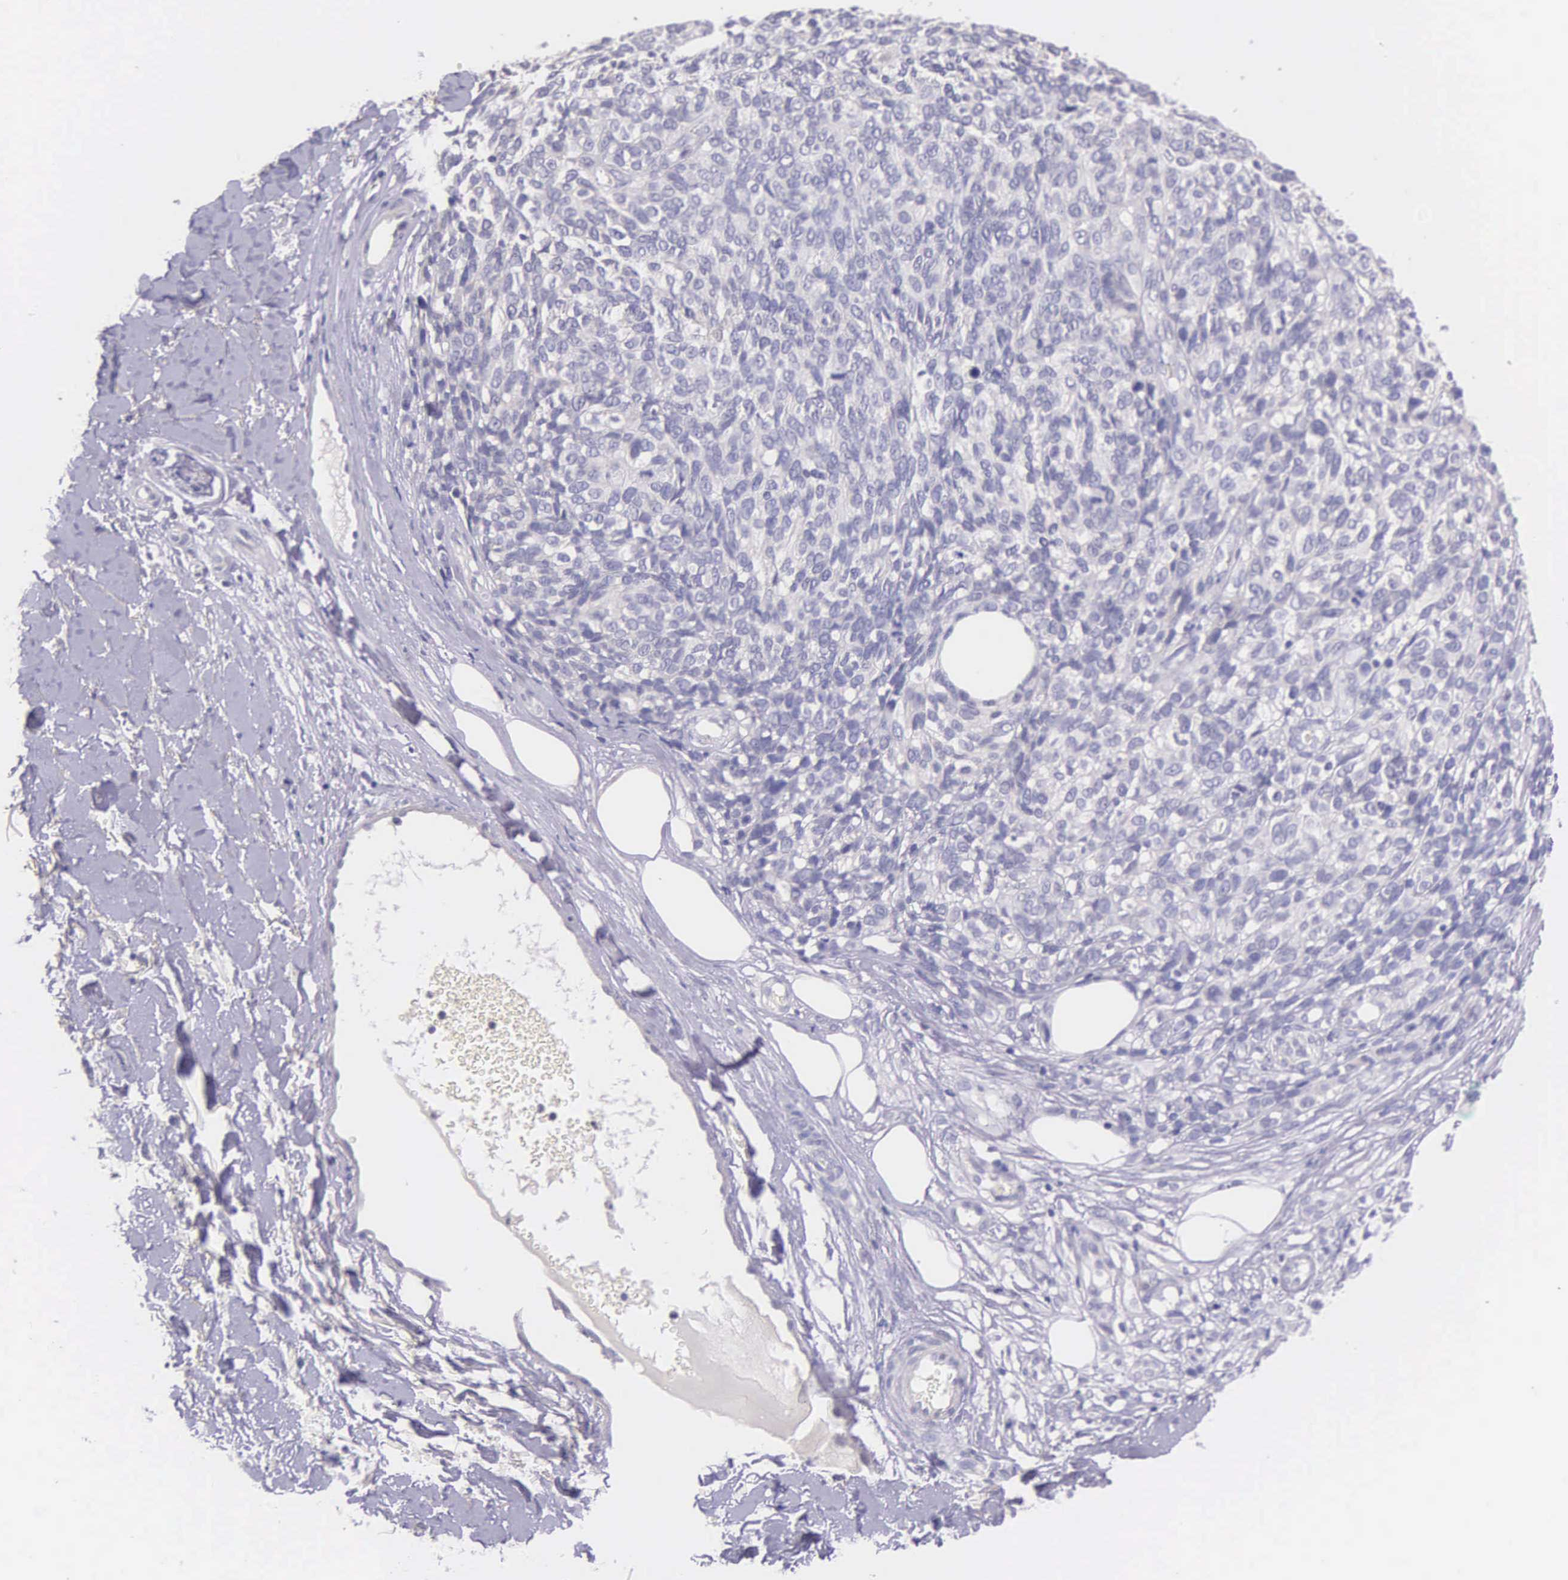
{"staining": {"intensity": "negative", "quantity": "none", "location": "none"}, "tissue": "melanoma", "cell_type": "Tumor cells", "image_type": "cancer", "snomed": [{"axis": "morphology", "description": "Malignant melanoma, NOS"}, {"axis": "topography", "description": "Skin"}], "caption": "Immunohistochemistry (IHC) of human malignant melanoma displays no expression in tumor cells. (DAB (3,3'-diaminobenzidine) IHC with hematoxylin counter stain).", "gene": "THSD7A", "patient": {"sex": "female", "age": 85}}